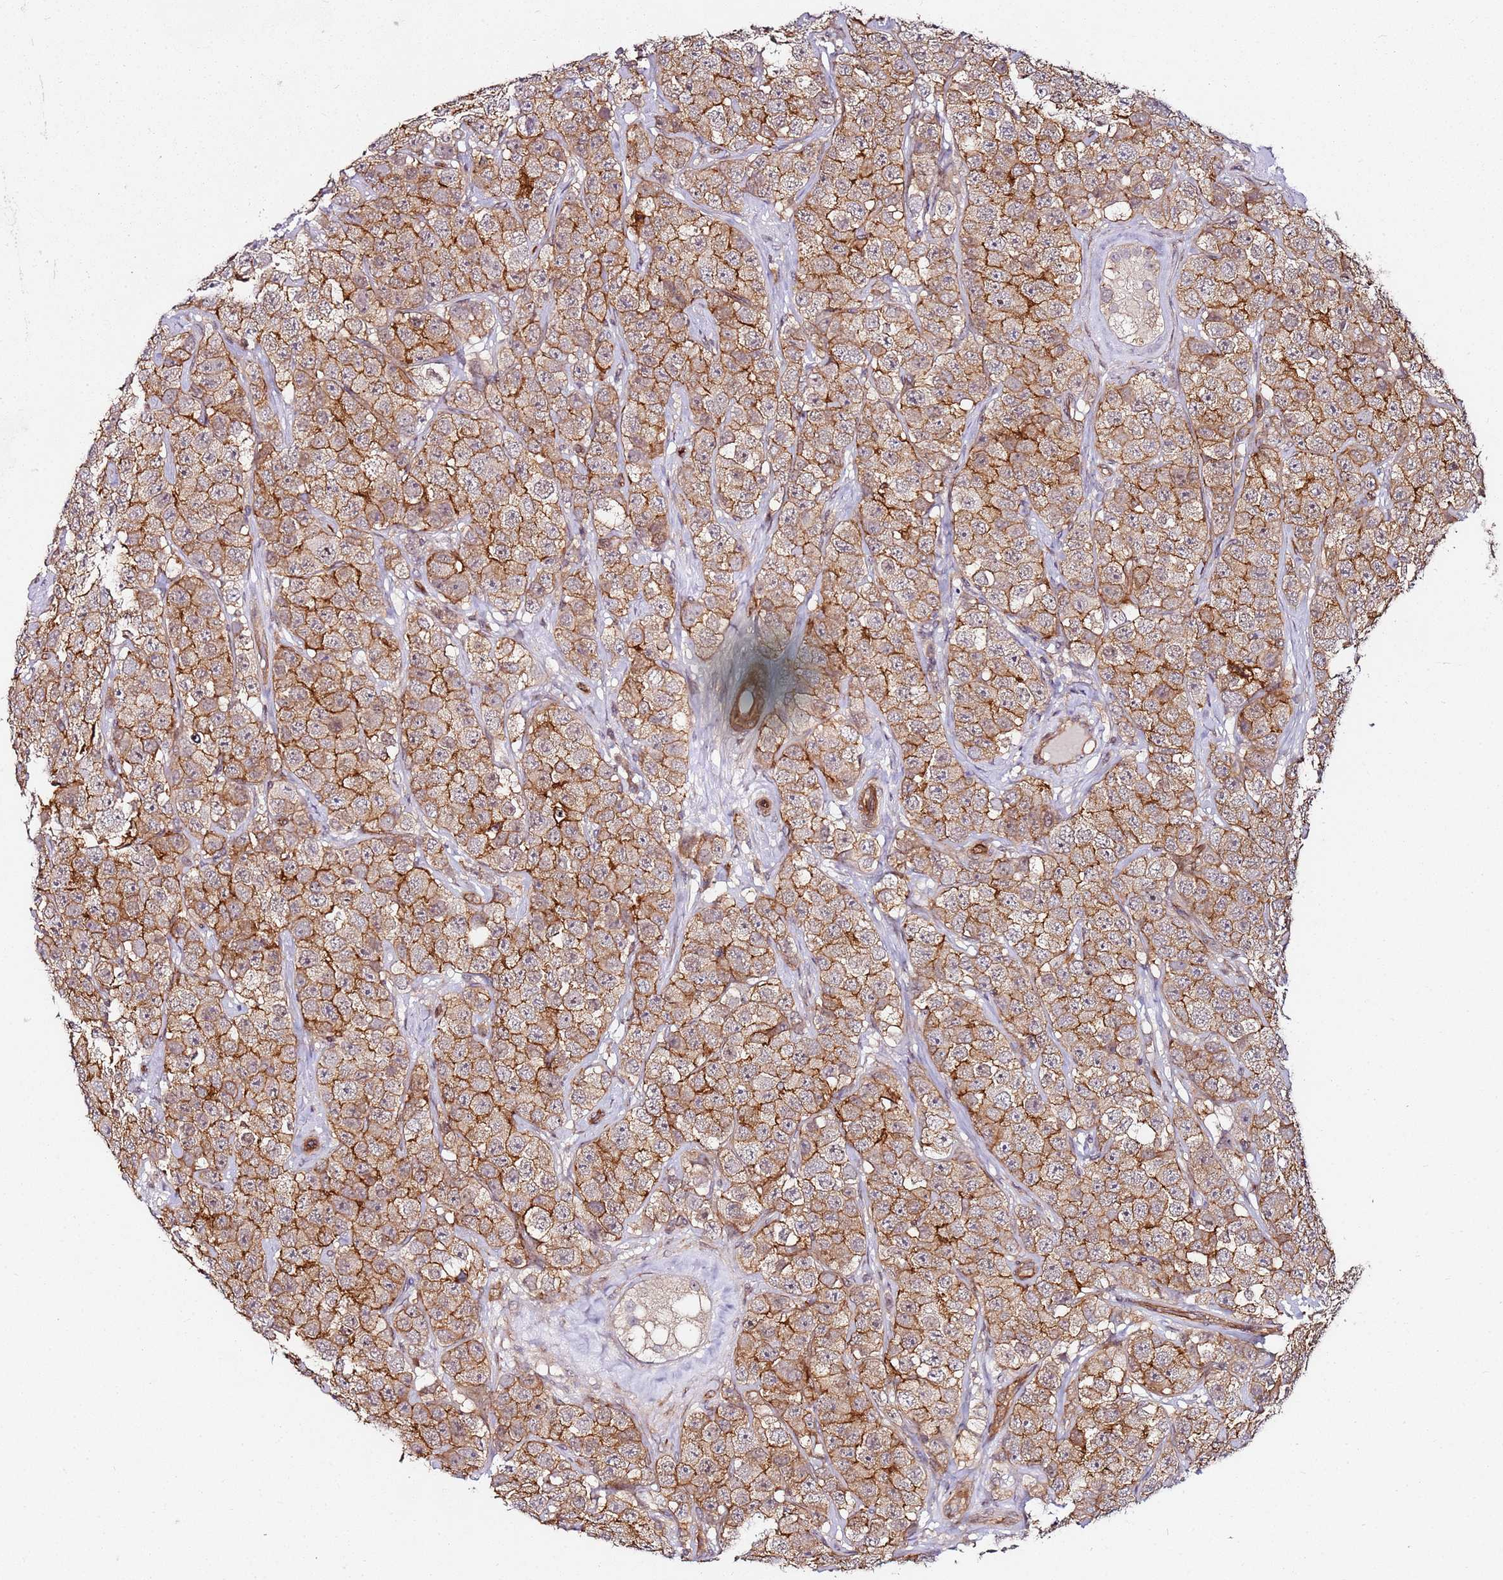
{"staining": {"intensity": "moderate", "quantity": ">75%", "location": "cytoplasmic/membranous"}, "tissue": "testis cancer", "cell_type": "Tumor cells", "image_type": "cancer", "snomed": [{"axis": "morphology", "description": "Seminoma, NOS"}, {"axis": "topography", "description": "Testis"}], "caption": "This histopathology image displays seminoma (testis) stained with IHC to label a protein in brown. The cytoplasmic/membranous of tumor cells show moderate positivity for the protein. Nuclei are counter-stained blue.", "gene": "CCNYL1", "patient": {"sex": "male", "age": 28}}